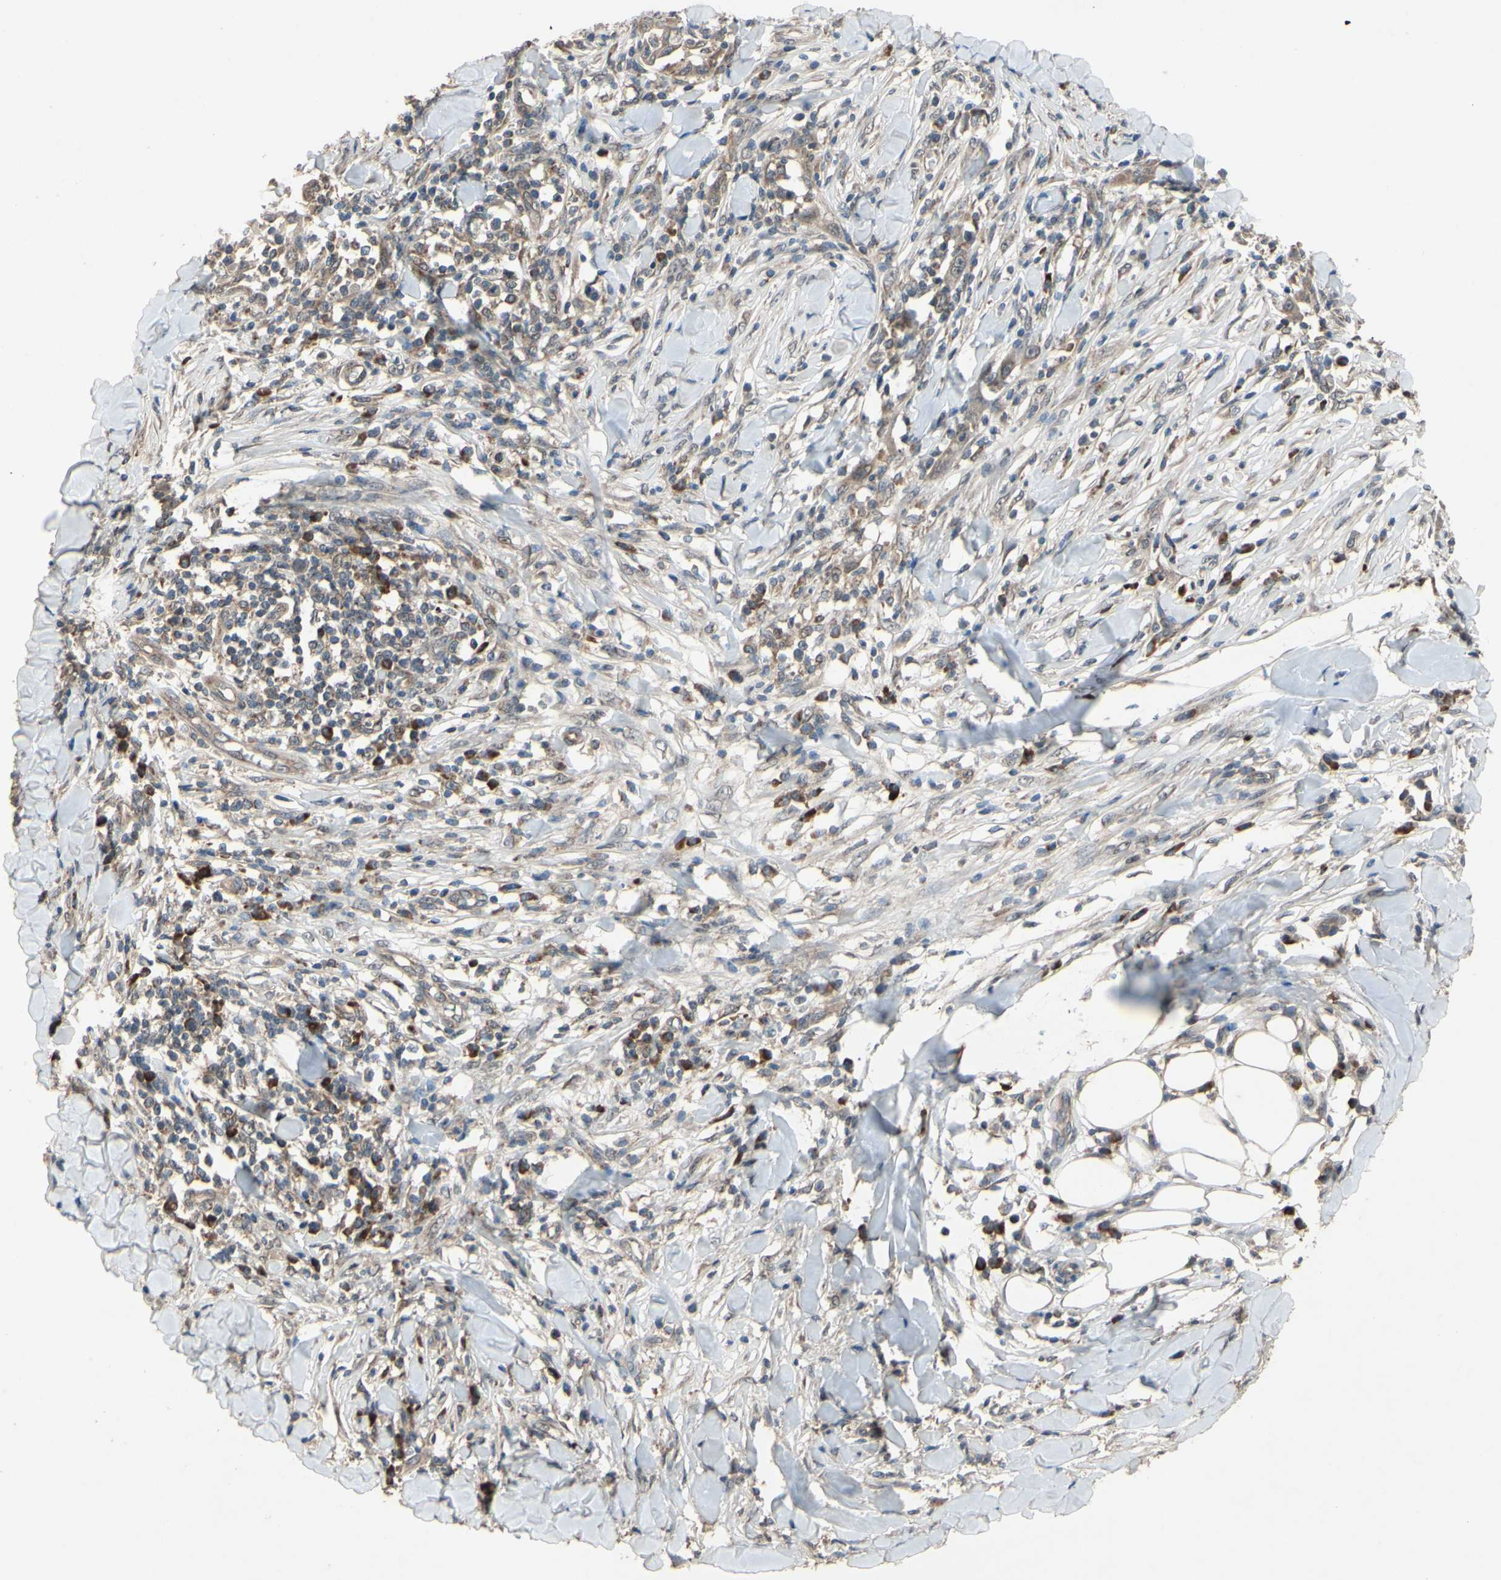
{"staining": {"intensity": "weak", "quantity": ">75%", "location": "cytoplasmic/membranous"}, "tissue": "skin cancer", "cell_type": "Tumor cells", "image_type": "cancer", "snomed": [{"axis": "morphology", "description": "Squamous cell carcinoma, NOS"}, {"axis": "topography", "description": "Skin"}], "caption": "This is an image of IHC staining of squamous cell carcinoma (skin), which shows weak staining in the cytoplasmic/membranous of tumor cells.", "gene": "CD164", "patient": {"sex": "male", "age": 24}}